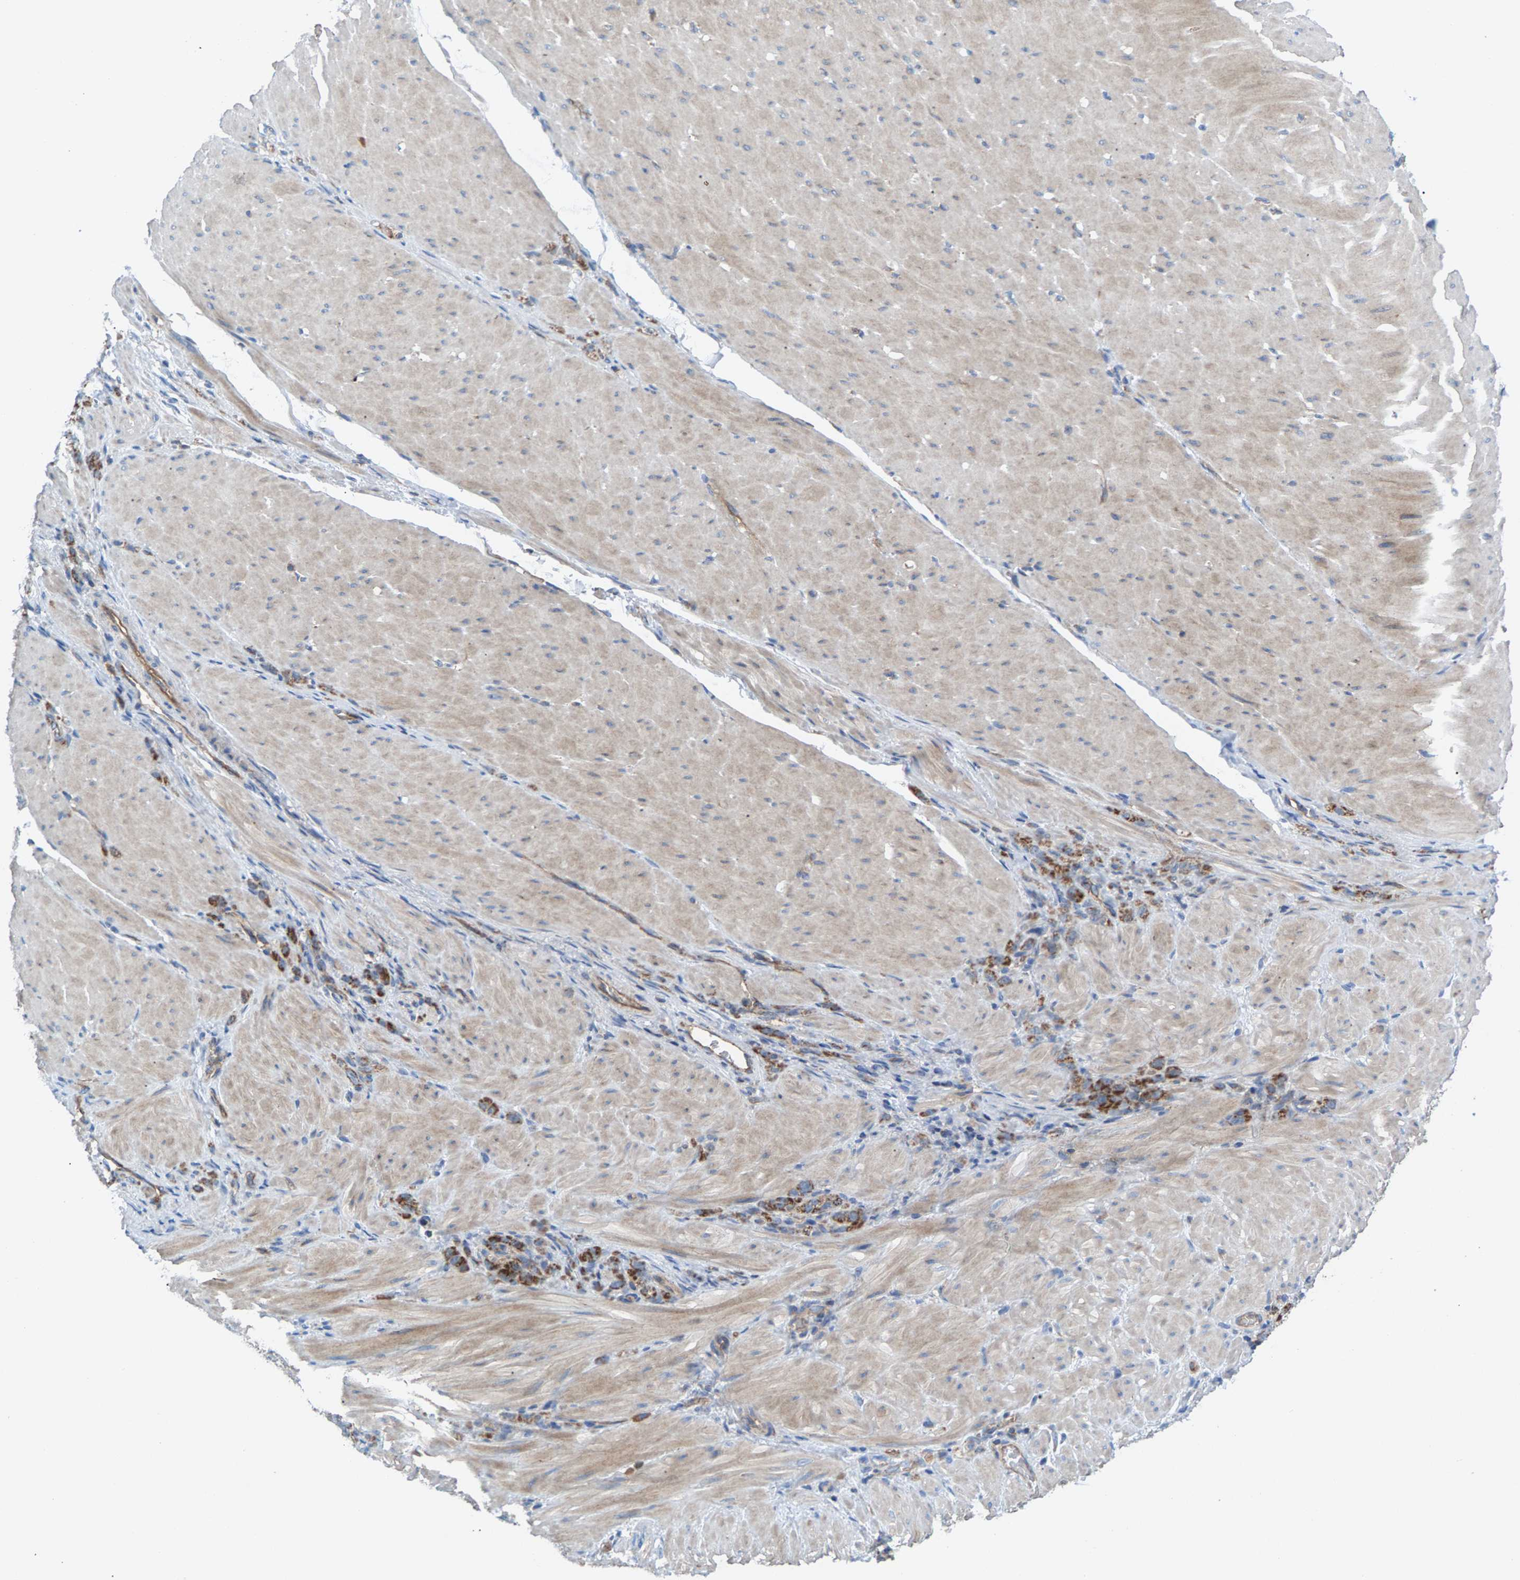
{"staining": {"intensity": "moderate", "quantity": ">75%", "location": "cytoplasmic/membranous"}, "tissue": "stomach cancer", "cell_type": "Tumor cells", "image_type": "cancer", "snomed": [{"axis": "morphology", "description": "Normal tissue, NOS"}, {"axis": "morphology", "description": "Adenocarcinoma, NOS"}, {"axis": "topography", "description": "Stomach"}], "caption": "Immunohistochemistry (DAB) staining of human adenocarcinoma (stomach) demonstrates moderate cytoplasmic/membranous protein staining in approximately >75% of tumor cells. Nuclei are stained in blue.", "gene": "MRM1", "patient": {"sex": "male", "age": 82}}